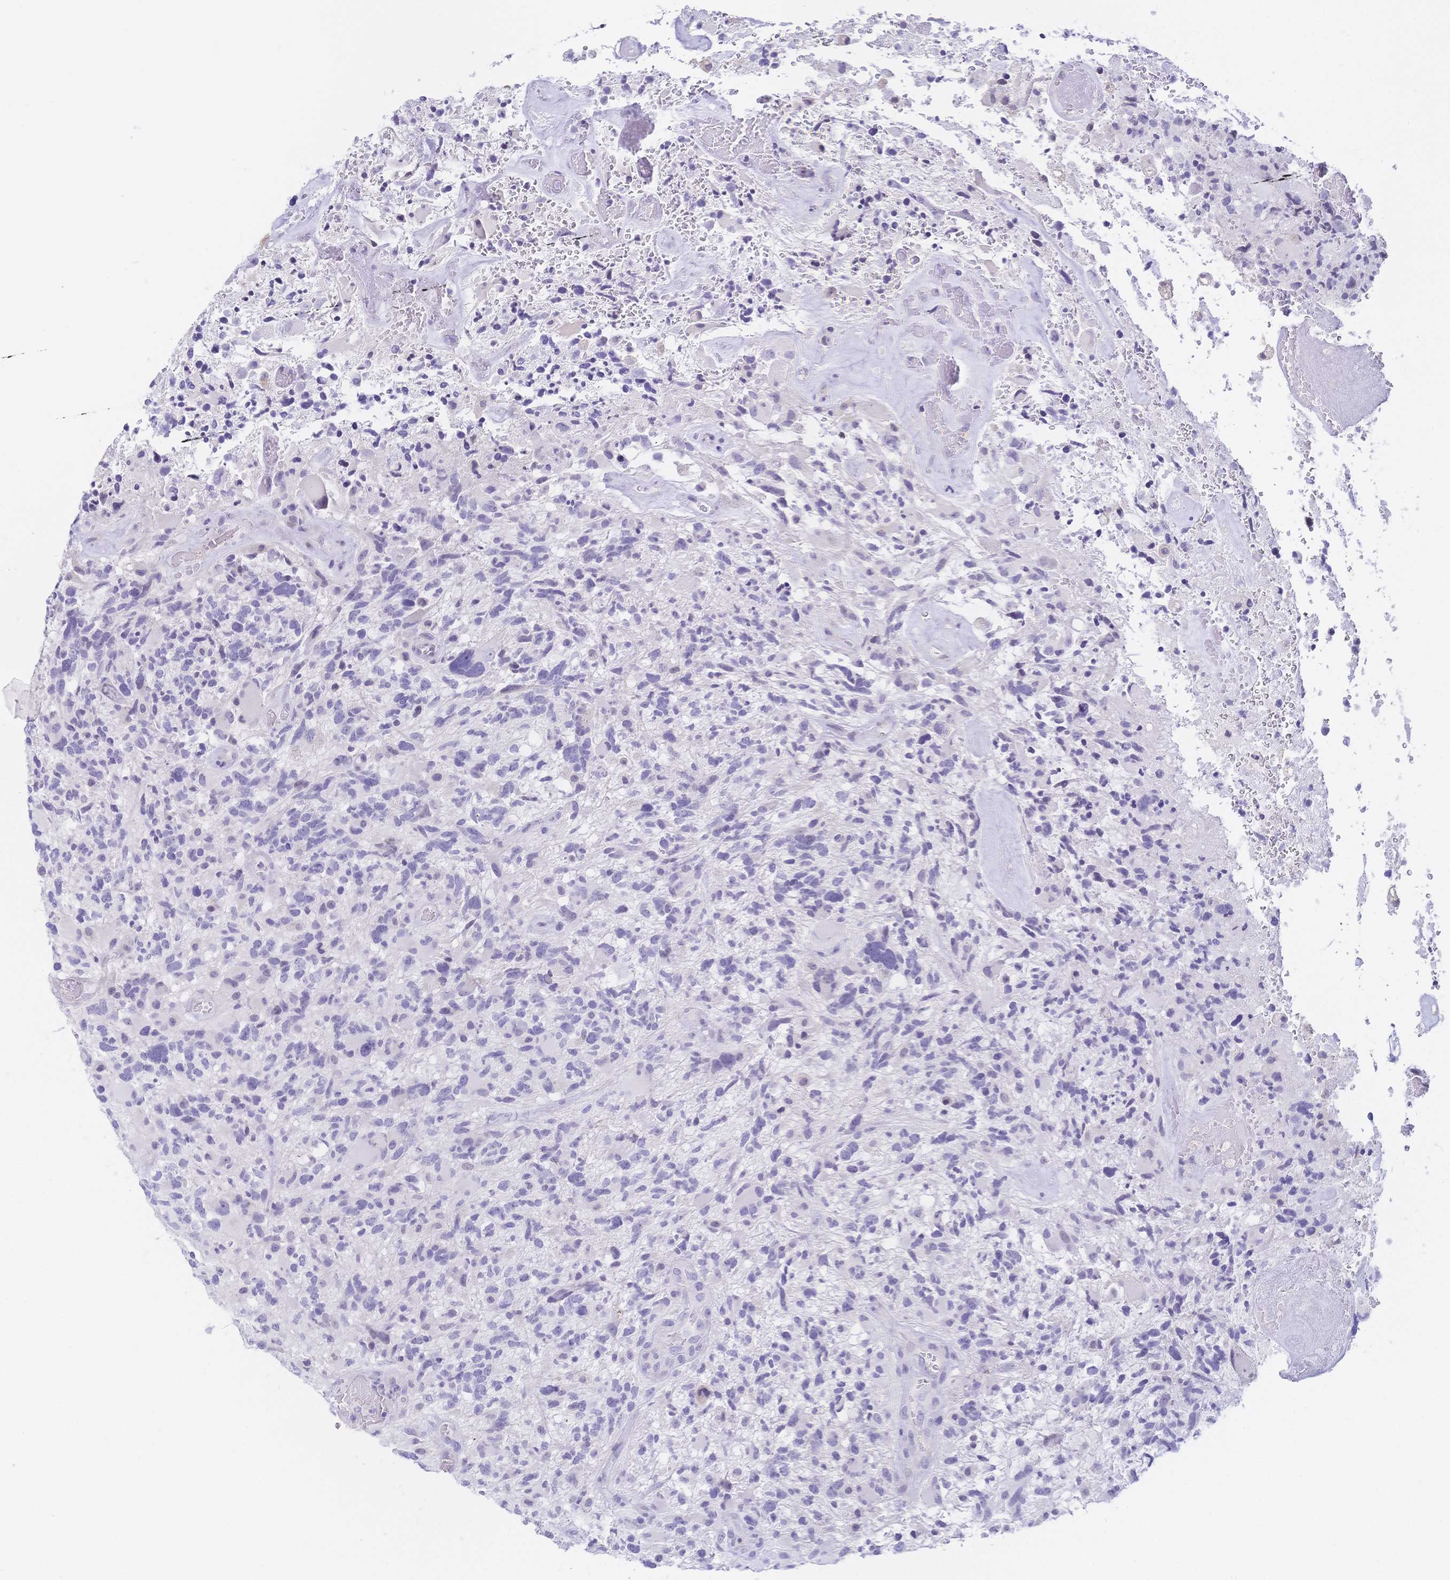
{"staining": {"intensity": "negative", "quantity": "none", "location": "none"}, "tissue": "glioma", "cell_type": "Tumor cells", "image_type": "cancer", "snomed": [{"axis": "morphology", "description": "Glioma, malignant, High grade"}, {"axis": "topography", "description": "Brain"}], "caption": "Immunohistochemistry (IHC) of glioma shows no staining in tumor cells.", "gene": "CR2", "patient": {"sex": "female", "age": 71}}